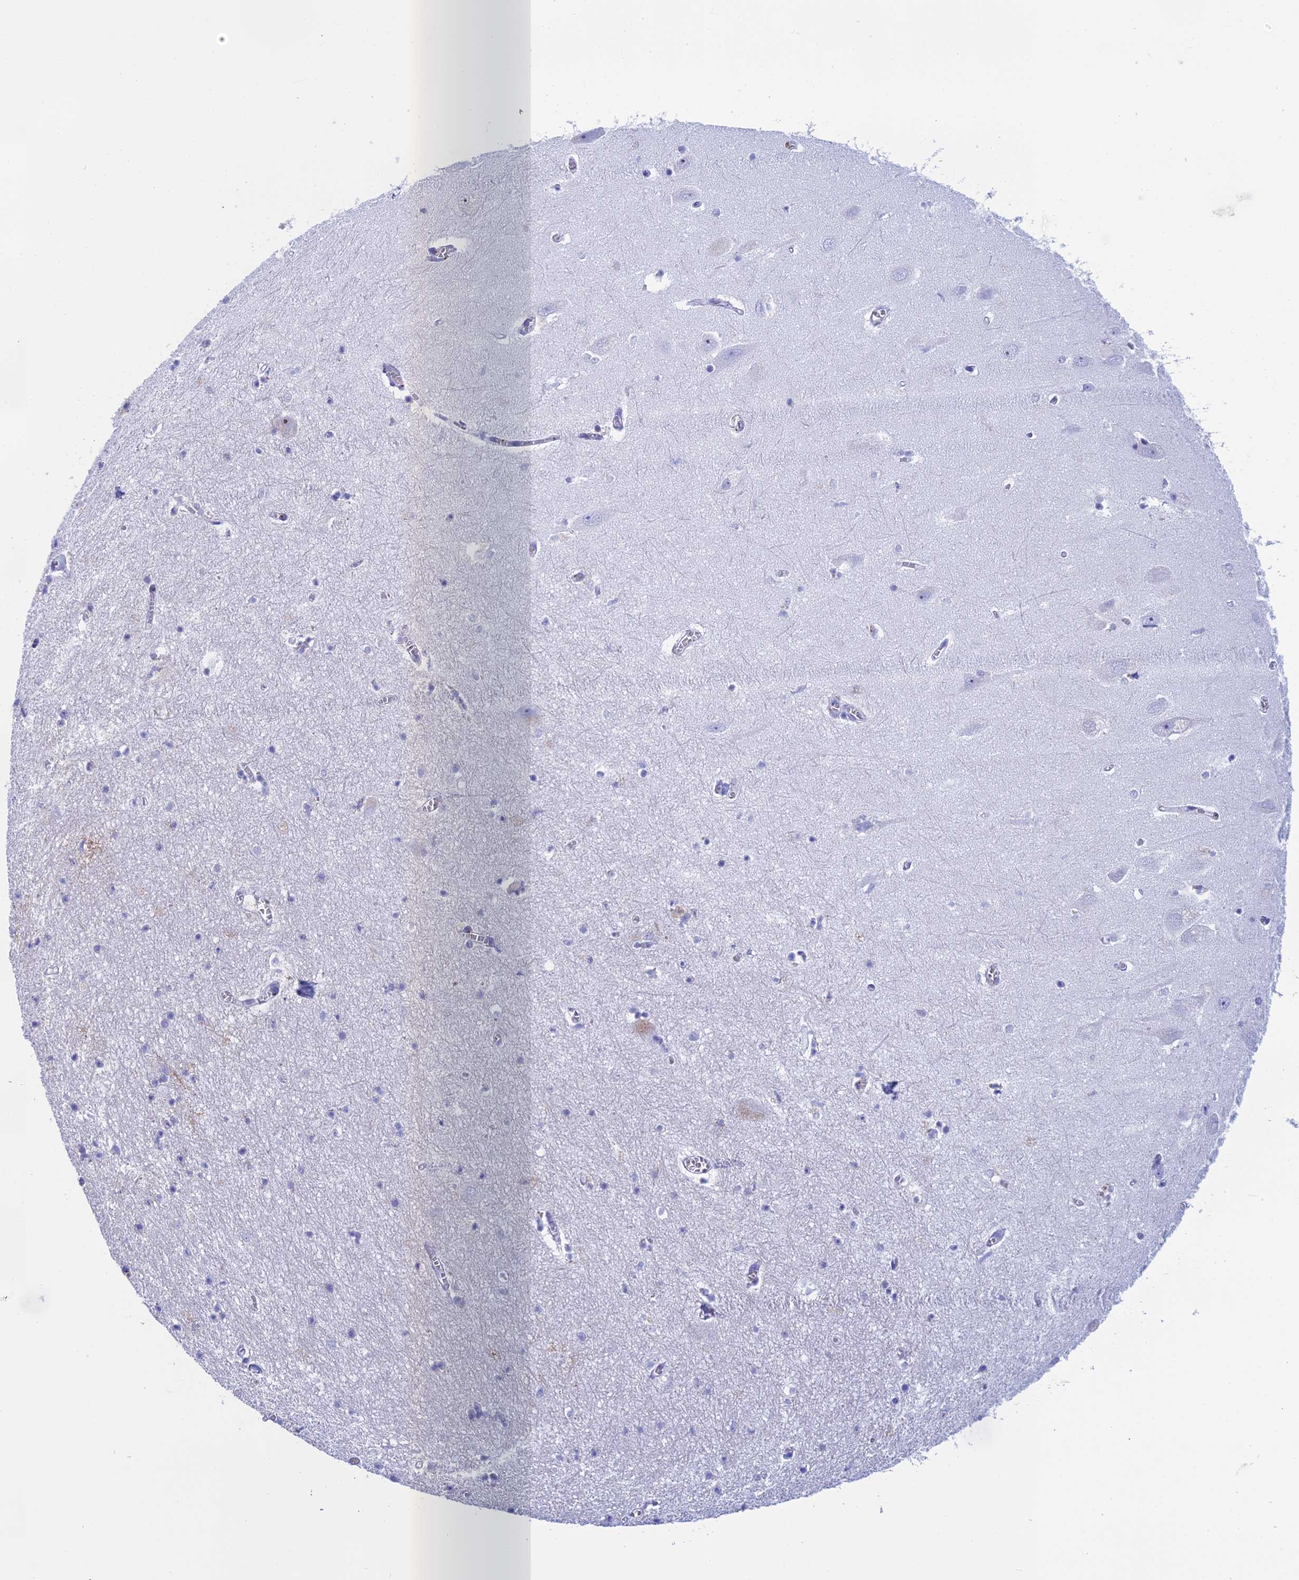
{"staining": {"intensity": "negative", "quantity": "none", "location": "none"}, "tissue": "hippocampus", "cell_type": "Glial cells", "image_type": "normal", "snomed": [{"axis": "morphology", "description": "Normal tissue, NOS"}, {"axis": "topography", "description": "Hippocampus"}], "caption": "Immunohistochemistry (IHC) of benign human hippocampus demonstrates no staining in glial cells.", "gene": "ERICH4", "patient": {"sex": "female", "age": 64}}